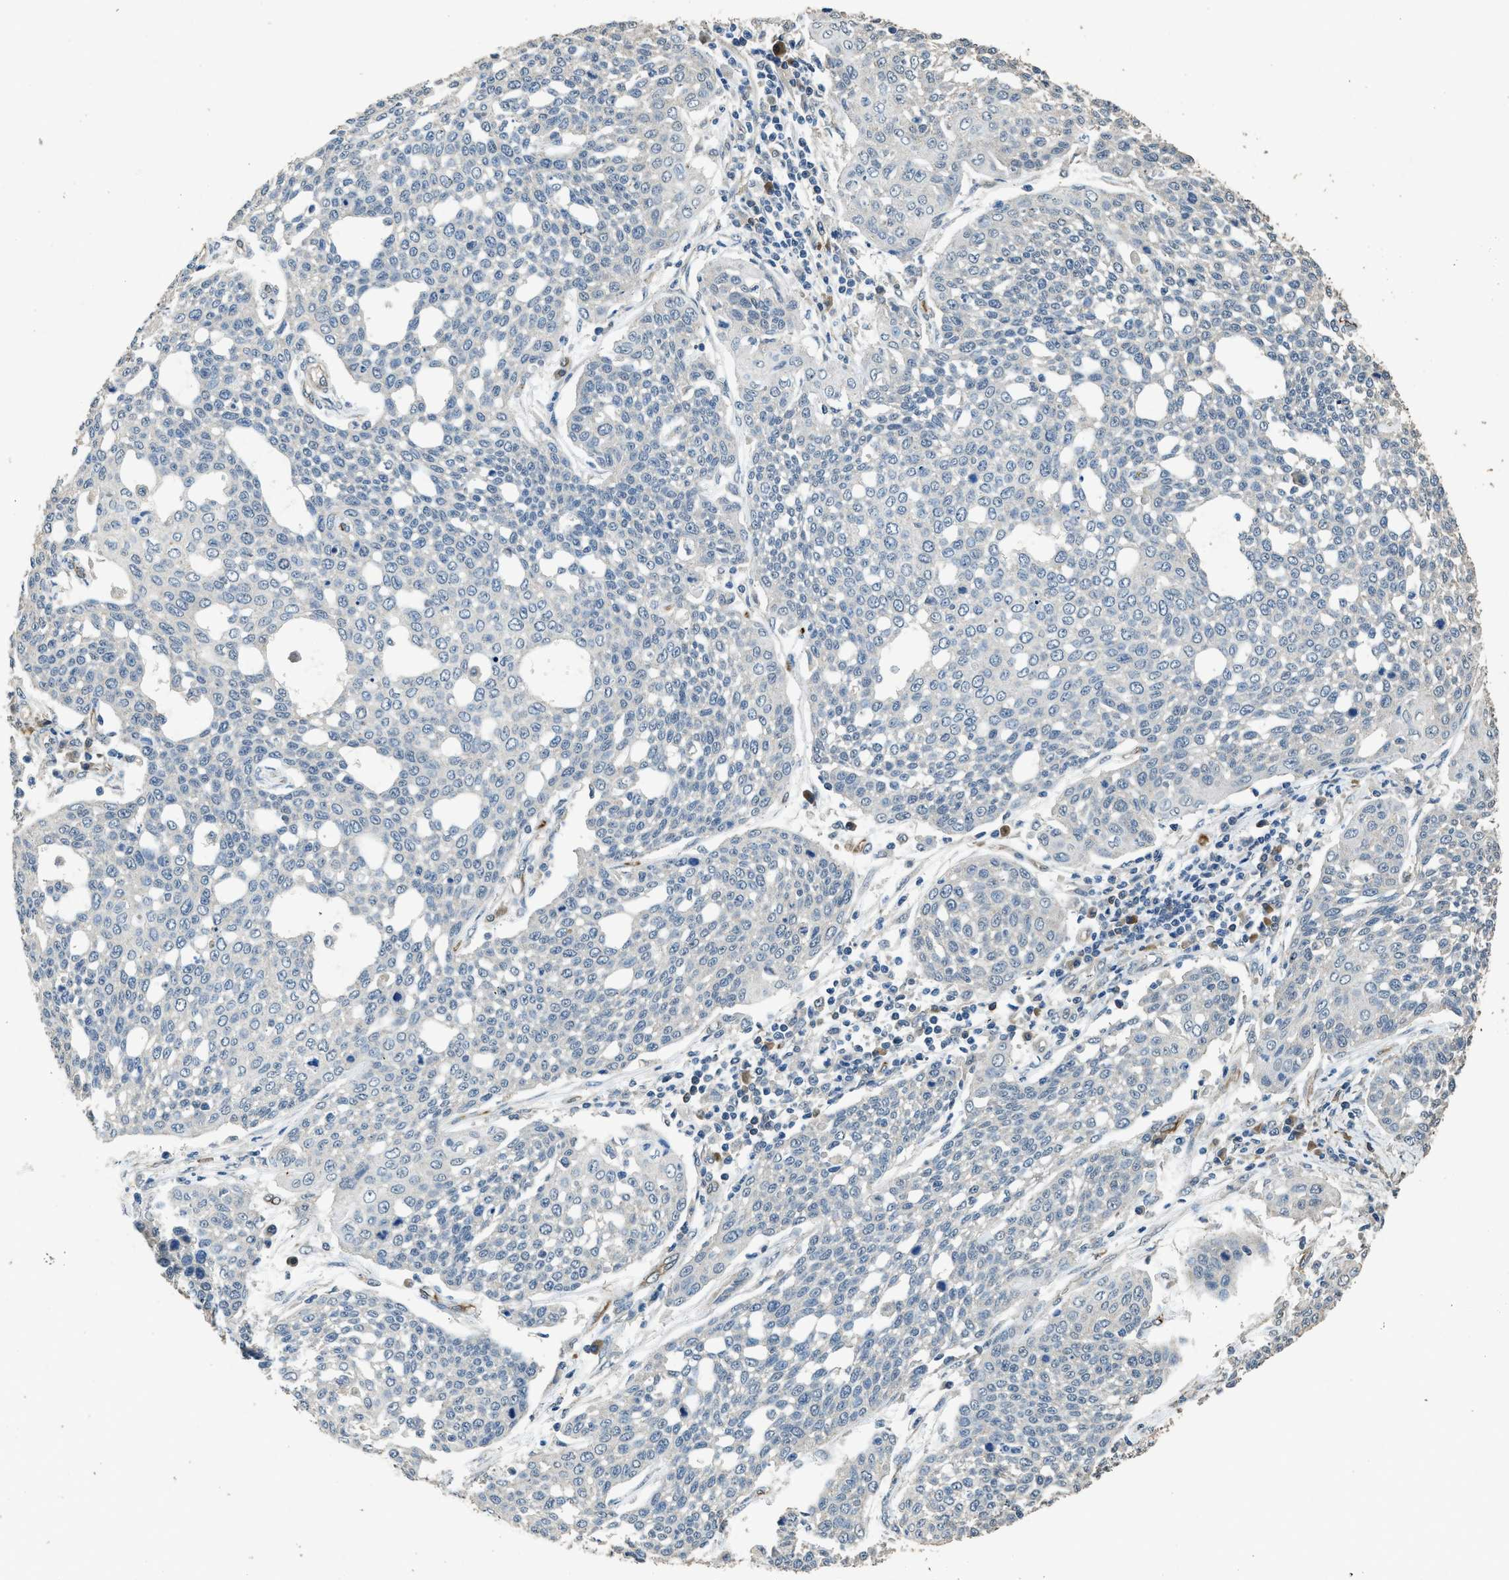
{"staining": {"intensity": "negative", "quantity": "none", "location": "none"}, "tissue": "cervical cancer", "cell_type": "Tumor cells", "image_type": "cancer", "snomed": [{"axis": "morphology", "description": "Squamous cell carcinoma, NOS"}, {"axis": "topography", "description": "Cervix"}], "caption": "Immunohistochemical staining of cervical squamous cell carcinoma exhibits no significant positivity in tumor cells.", "gene": "SYNM", "patient": {"sex": "female", "age": 34}}